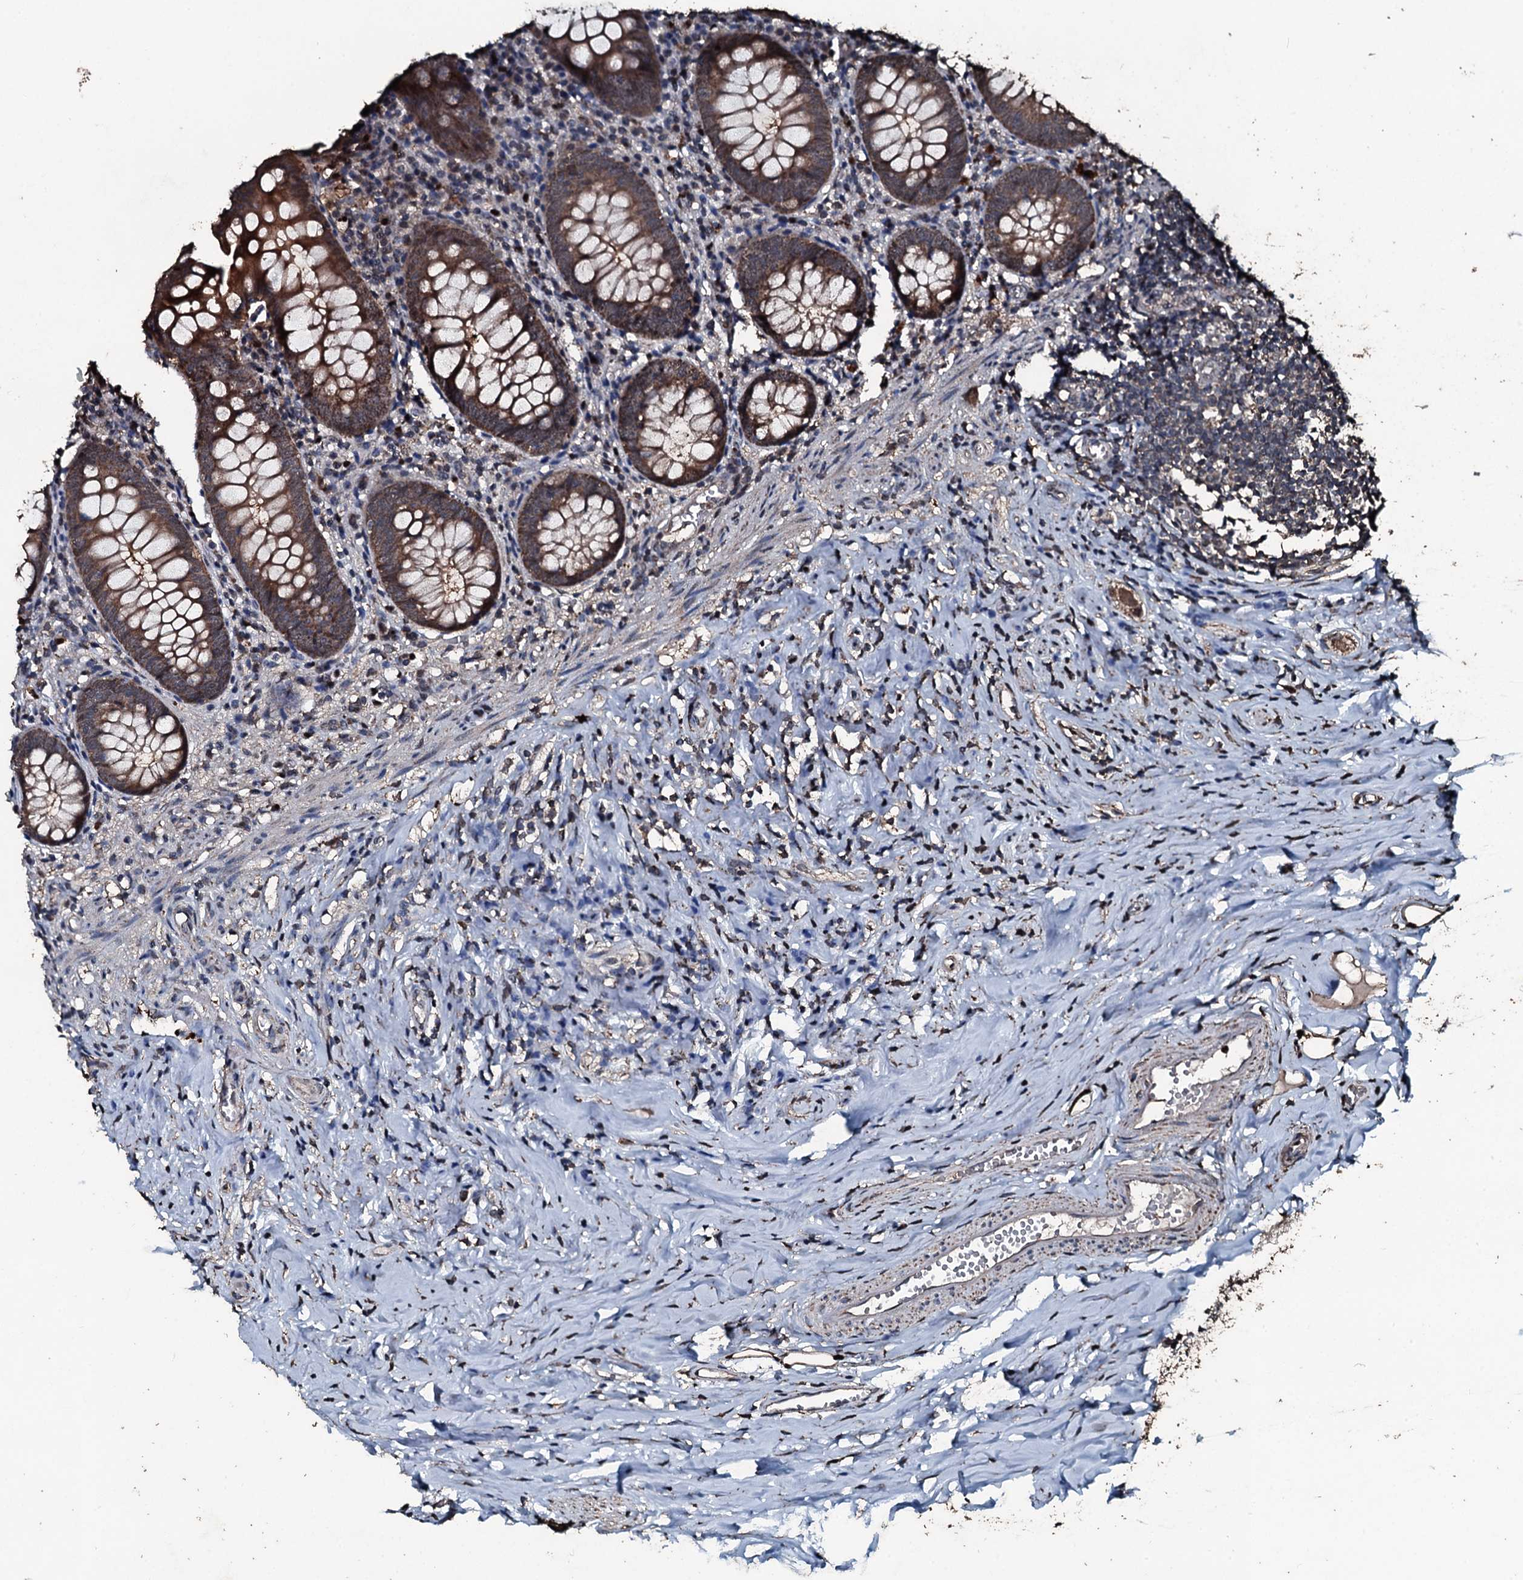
{"staining": {"intensity": "moderate", "quantity": ">75%", "location": "cytoplasmic/membranous"}, "tissue": "appendix", "cell_type": "Glandular cells", "image_type": "normal", "snomed": [{"axis": "morphology", "description": "Normal tissue, NOS"}, {"axis": "topography", "description": "Appendix"}], "caption": "IHC of normal appendix demonstrates medium levels of moderate cytoplasmic/membranous staining in about >75% of glandular cells.", "gene": "FAAP24", "patient": {"sex": "female", "age": 51}}